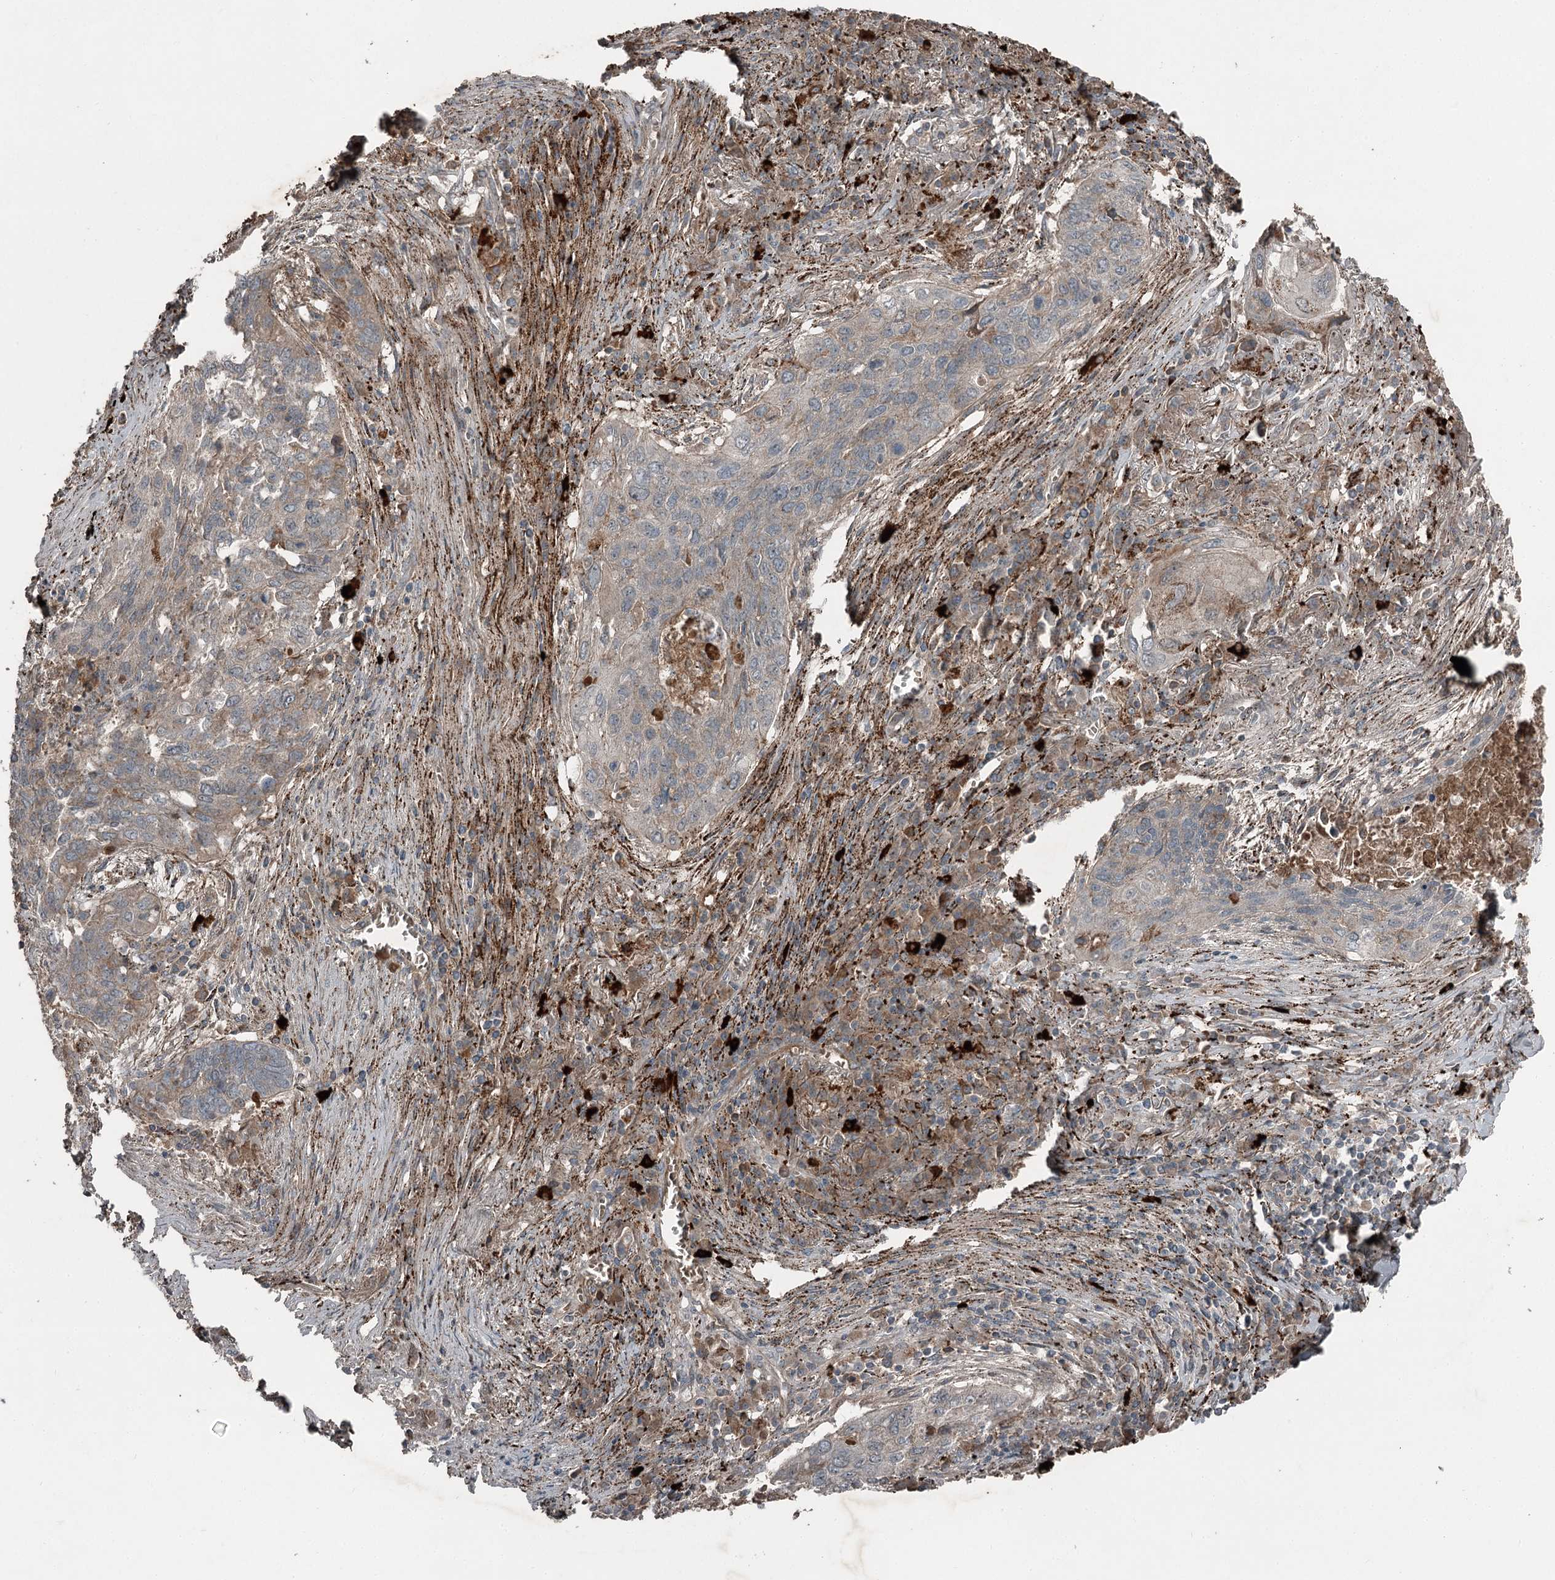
{"staining": {"intensity": "moderate", "quantity": "<25%", "location": "cytoplasmic/membranous"}, "tissue": "lung cancer", "cell_type": "Tumor cells", "image_type": "cancer", "snomed": [{"axis": "morphology", "description": "Squamous cell carcinoma, NOS"}, {"axis": "topography", "description": "Lung"}], "caption": "High-power microscopy captured an immunohistochemistry (IHC) image of lung cancer, revealing moderate cytoplasmic/membranous positivity in approximately <25% of tumor cells.", "gene": "SLC39A8", "patient": {"sex": "female", "age": 63}}